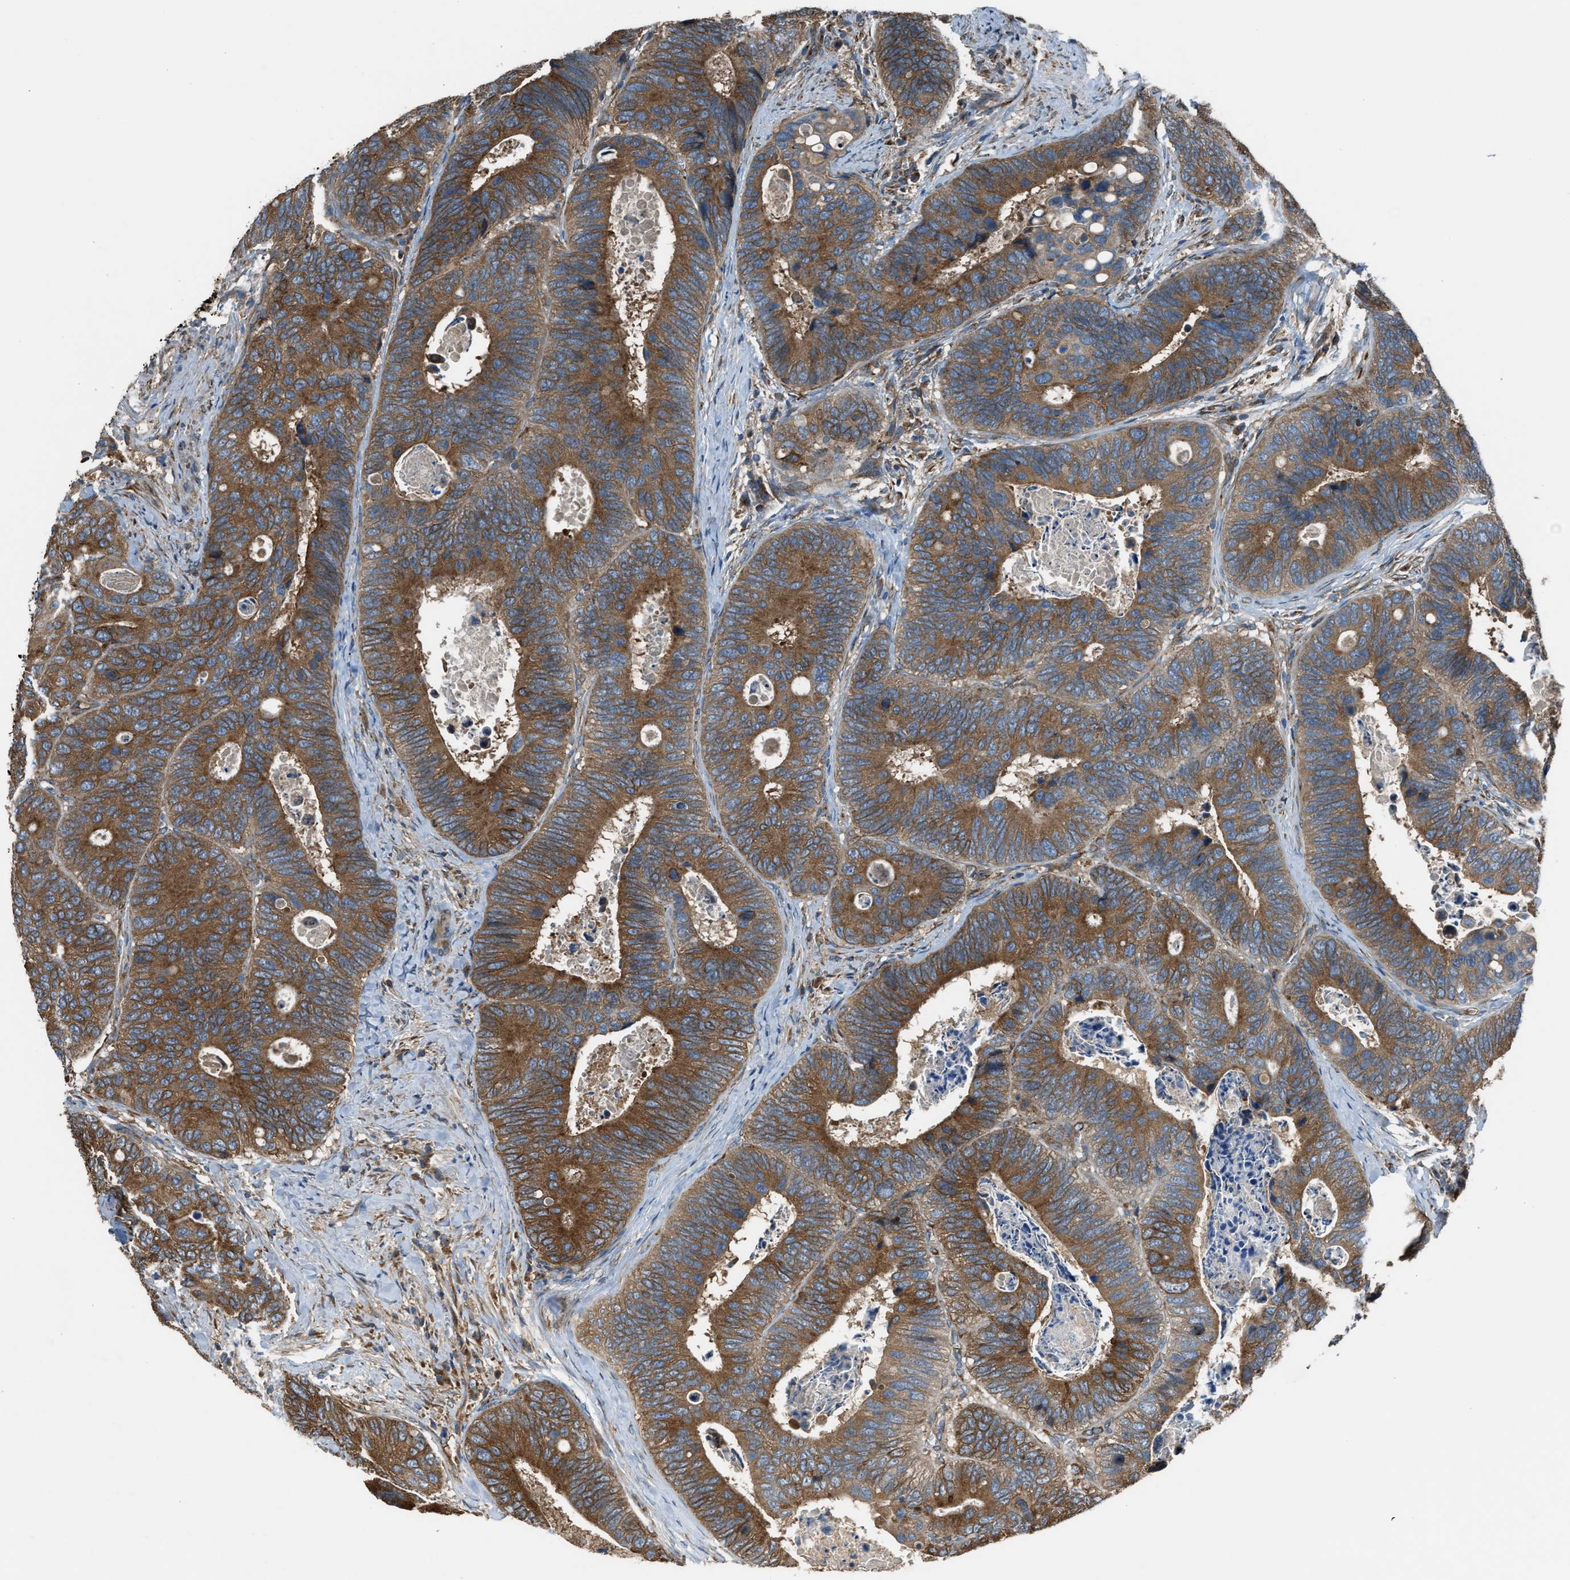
{"staining": {"intensity": "strong", "quantity": ">75%", "location": "cytoplasmic/membranous"}, "tissue": "colorectal cancer", "cell_type": "Tumor cells", "image_type": "cancer", "snomed": [{"axis": "morphology", "description": "Inflammation, NOS"}, {"axis": "morphology", "description": "Adenocarcinoma, NOS"}, {"axis": "topography", "description": "Colon"}], "caption": "About >75% of tumor cells in colorectal cancer (adenocarcinoma) exhibit strong cytoplasmic/membranous protein staining as visualized by brown immunohistochemical staining.", "gene": "TRPC1", "patient": {"sex": "male", "age": 72}}